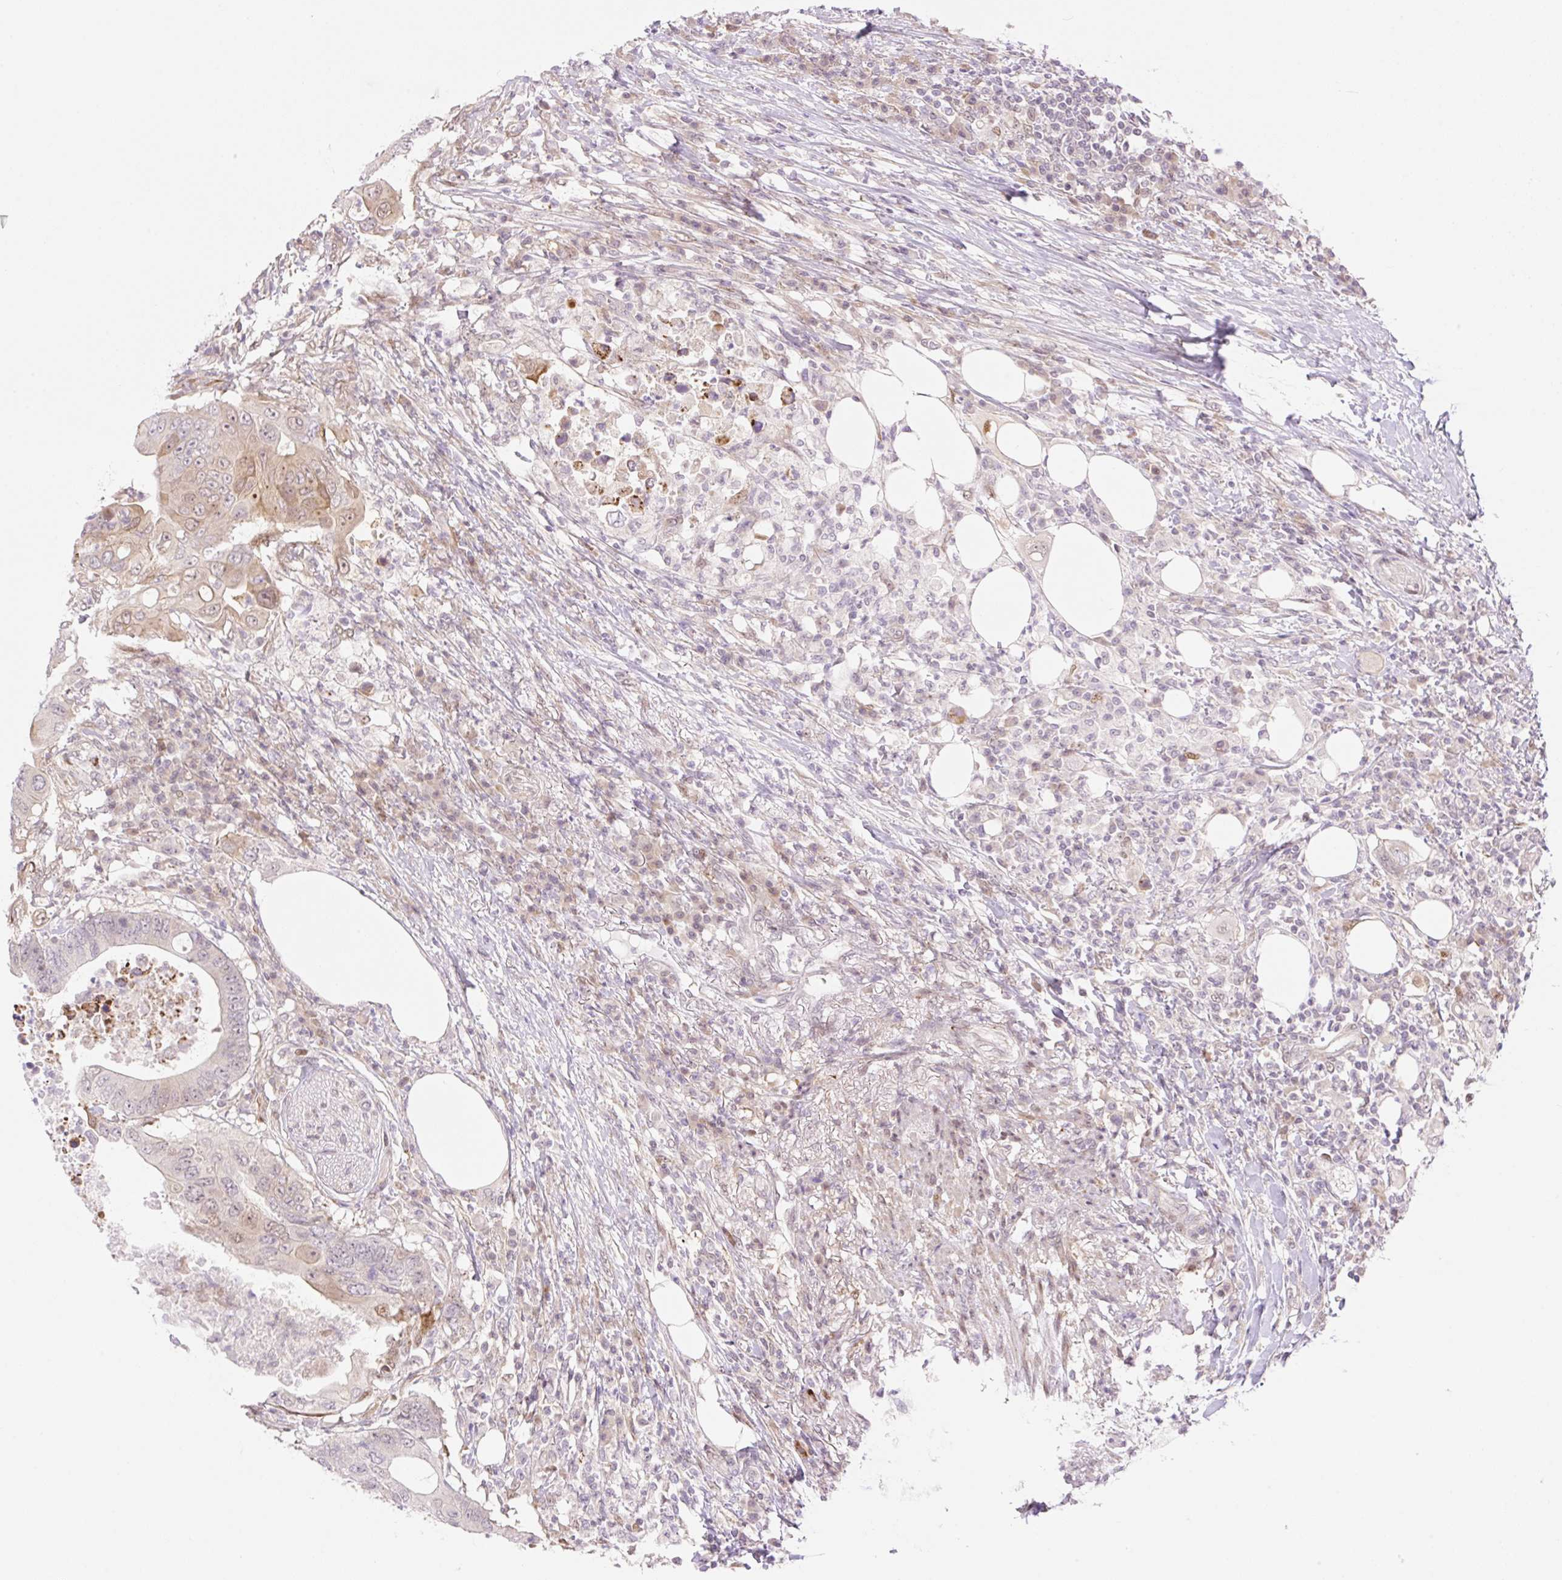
{"staining": {"intensity": "moderate", "quantity": "<25%", "location": "cytoplasmic/membranous,nuclear"}, "tissue": "colorectal cancer", "cell_type": "Tumor cells", "image_type": "cancer", "snomed": [{"axis": "morphology", "description": "Adenocarcinoma, NOS"}, {"axis": "topography", "description": "Colon"}], "caption": "Colorectal cancer stained with a brown dye demonstrates moderate cytoplasmic/membranous and nuclear positive expression in about <25% of tumor cells.", "gene": "ZFP41", "patient": {"sex": "male", "age": 71}}